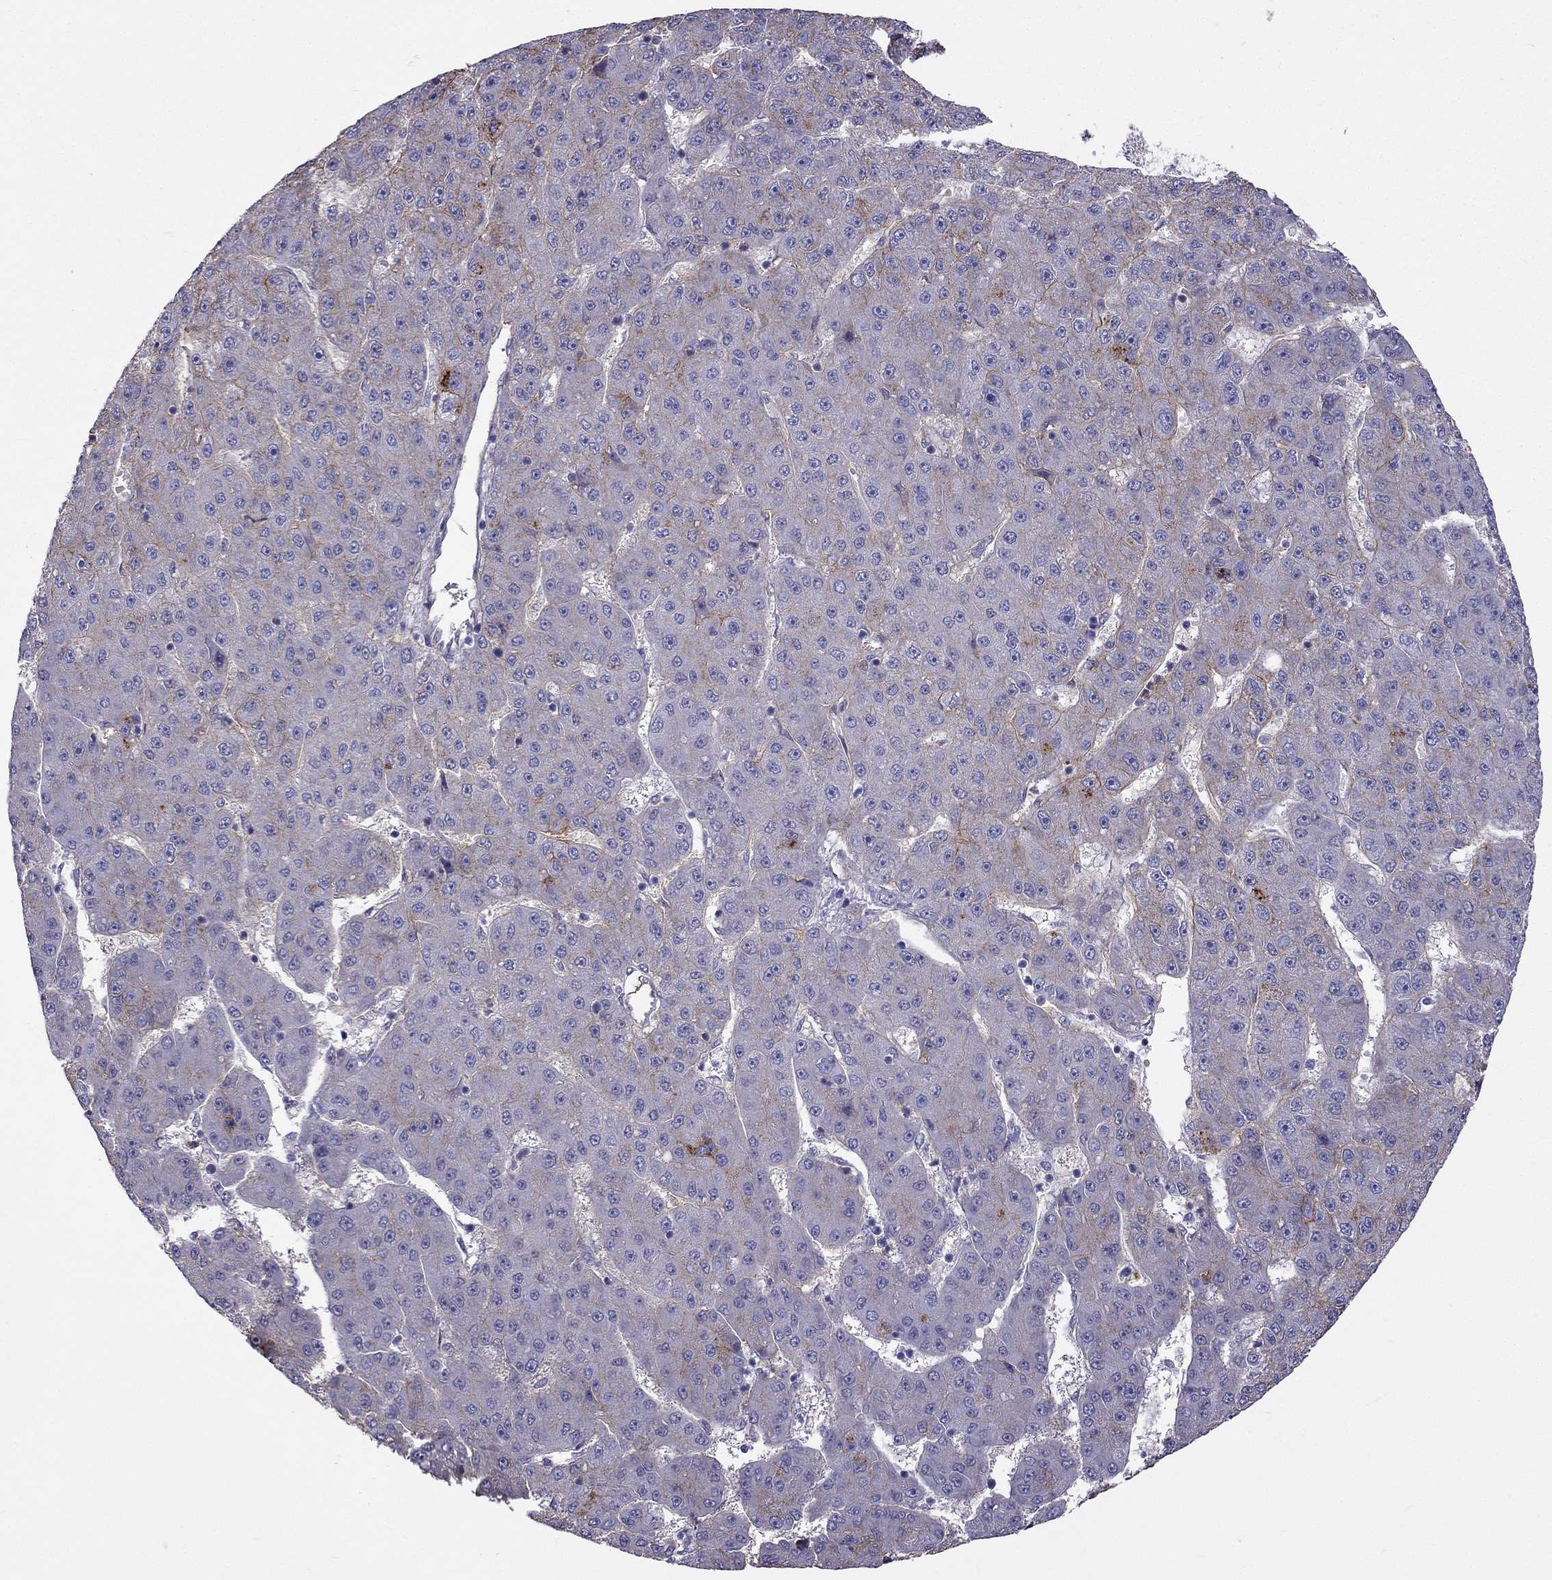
{"staining": {"intensity": "moderate", "quantity": "<25%", "location": "cytoplasmic/membranous"}, "tissue": "liver cancer", "cell_type": "Tumor cells", "image_type": "cancer", "snomed": [{"axis": "morphology", "description": "Carcinoma, Hepatocellular, NOS"}, {"axis": "topography", "description": "Liver"}], "caption": "An image of liver cancer (hepatocellular carcinoma) stained for a protein displays moderate cytoplasmic/membranous brown staining in tumor cells.", "gene": "STOML3", "patient": {"sex": "male", "age": 67}}